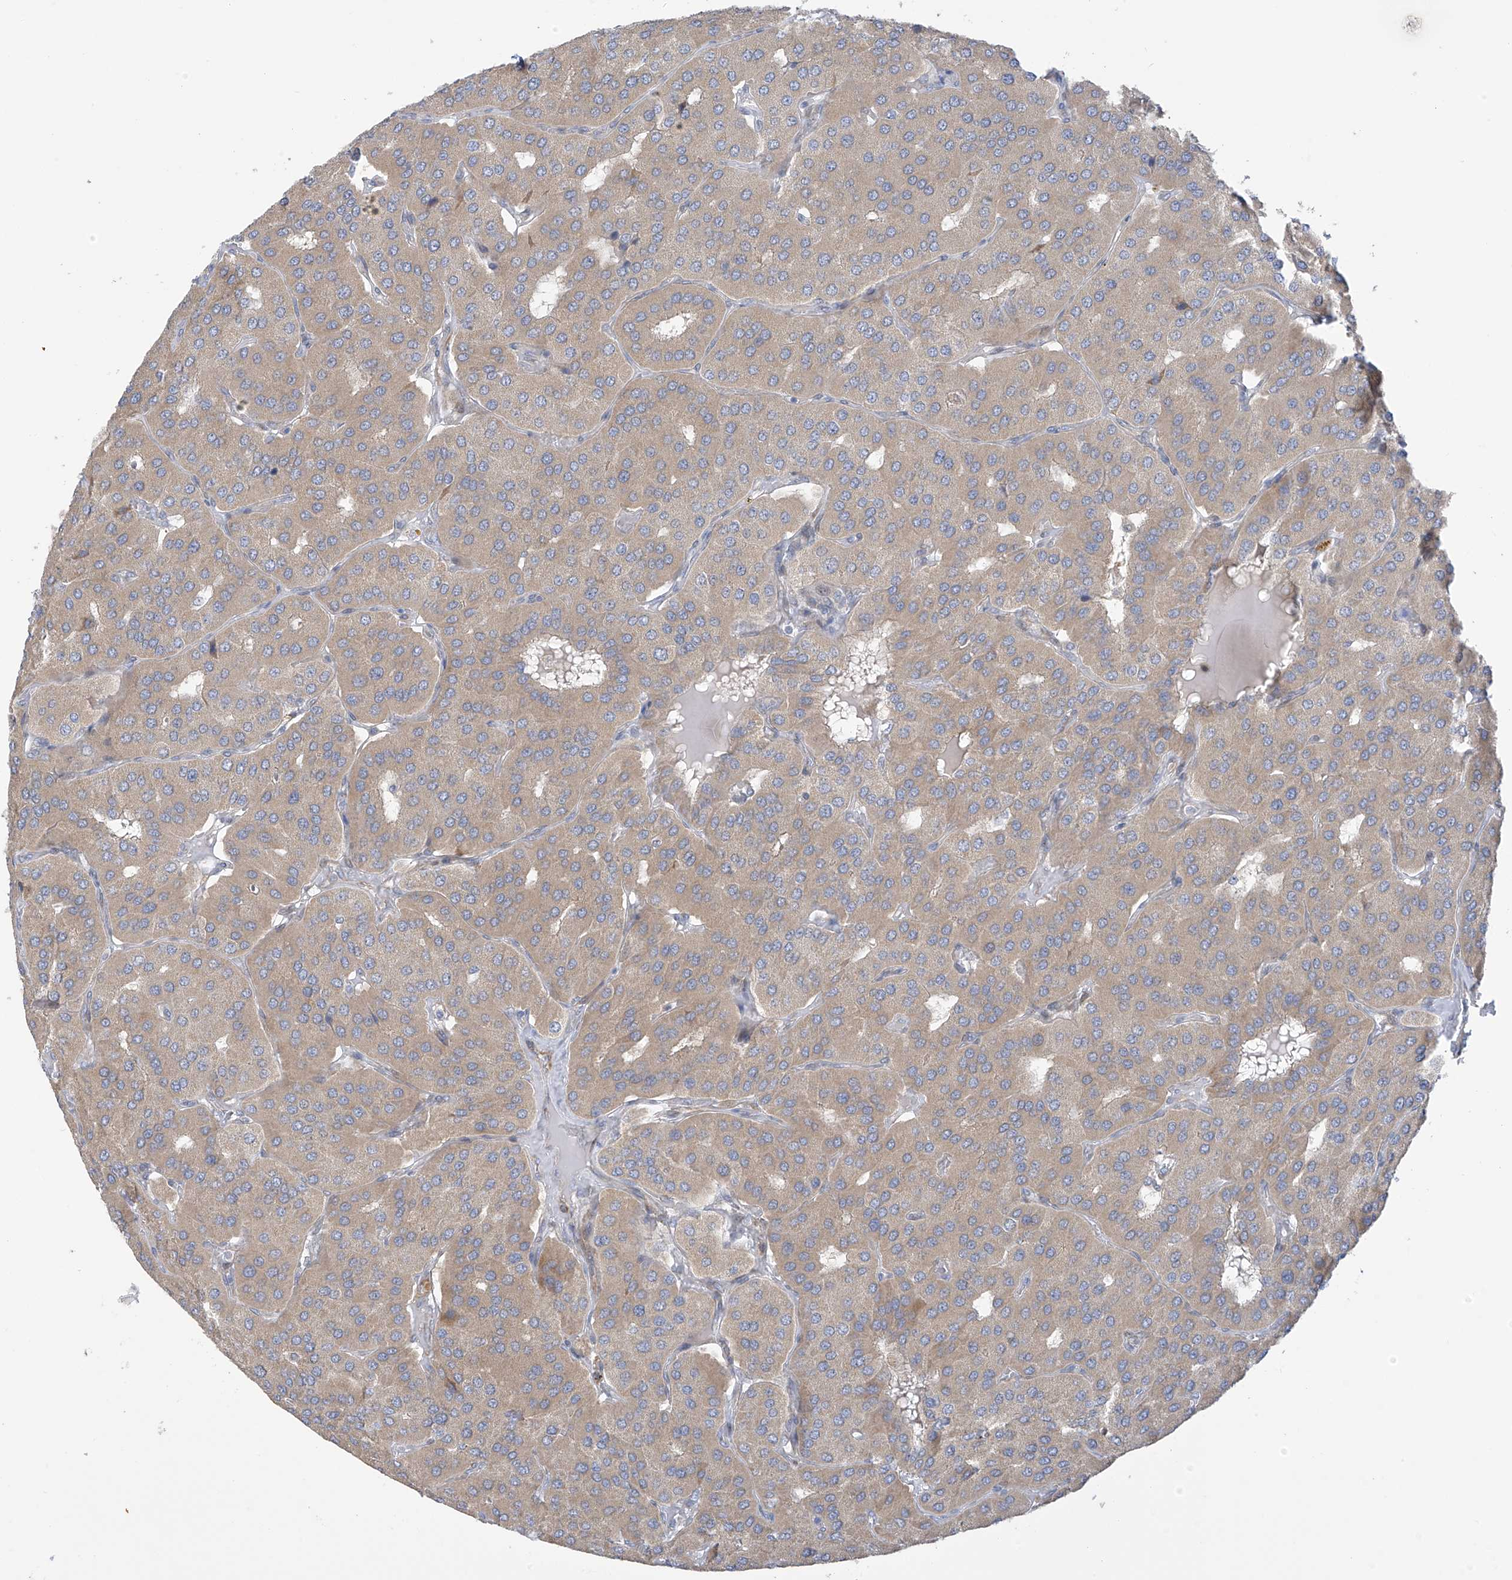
{"staining": {"intensity": "weak", "quantity": ">75%", "location": "cytoplasmic/membranous"}, "tissue": "parathyroid gland", "cell_type": "Glandular cells", "image_type": "normal", "snomed": [{"axis": "morphology", "description": "Normal tissue, NOS"}, {"axis": "morphology", "description": "Adenoma, NOS"}, {"axis": "topography", "description": "Parathyroid gland"}], "caption": "A high-resolution micrograph shows IHC staining of normal parathyroid gland, which shows weak cytoplasmic/membranous expression in about >75% of glandular cells.", "gene": "ZNF641", "patient": {"sex": "female", "age": 86}}